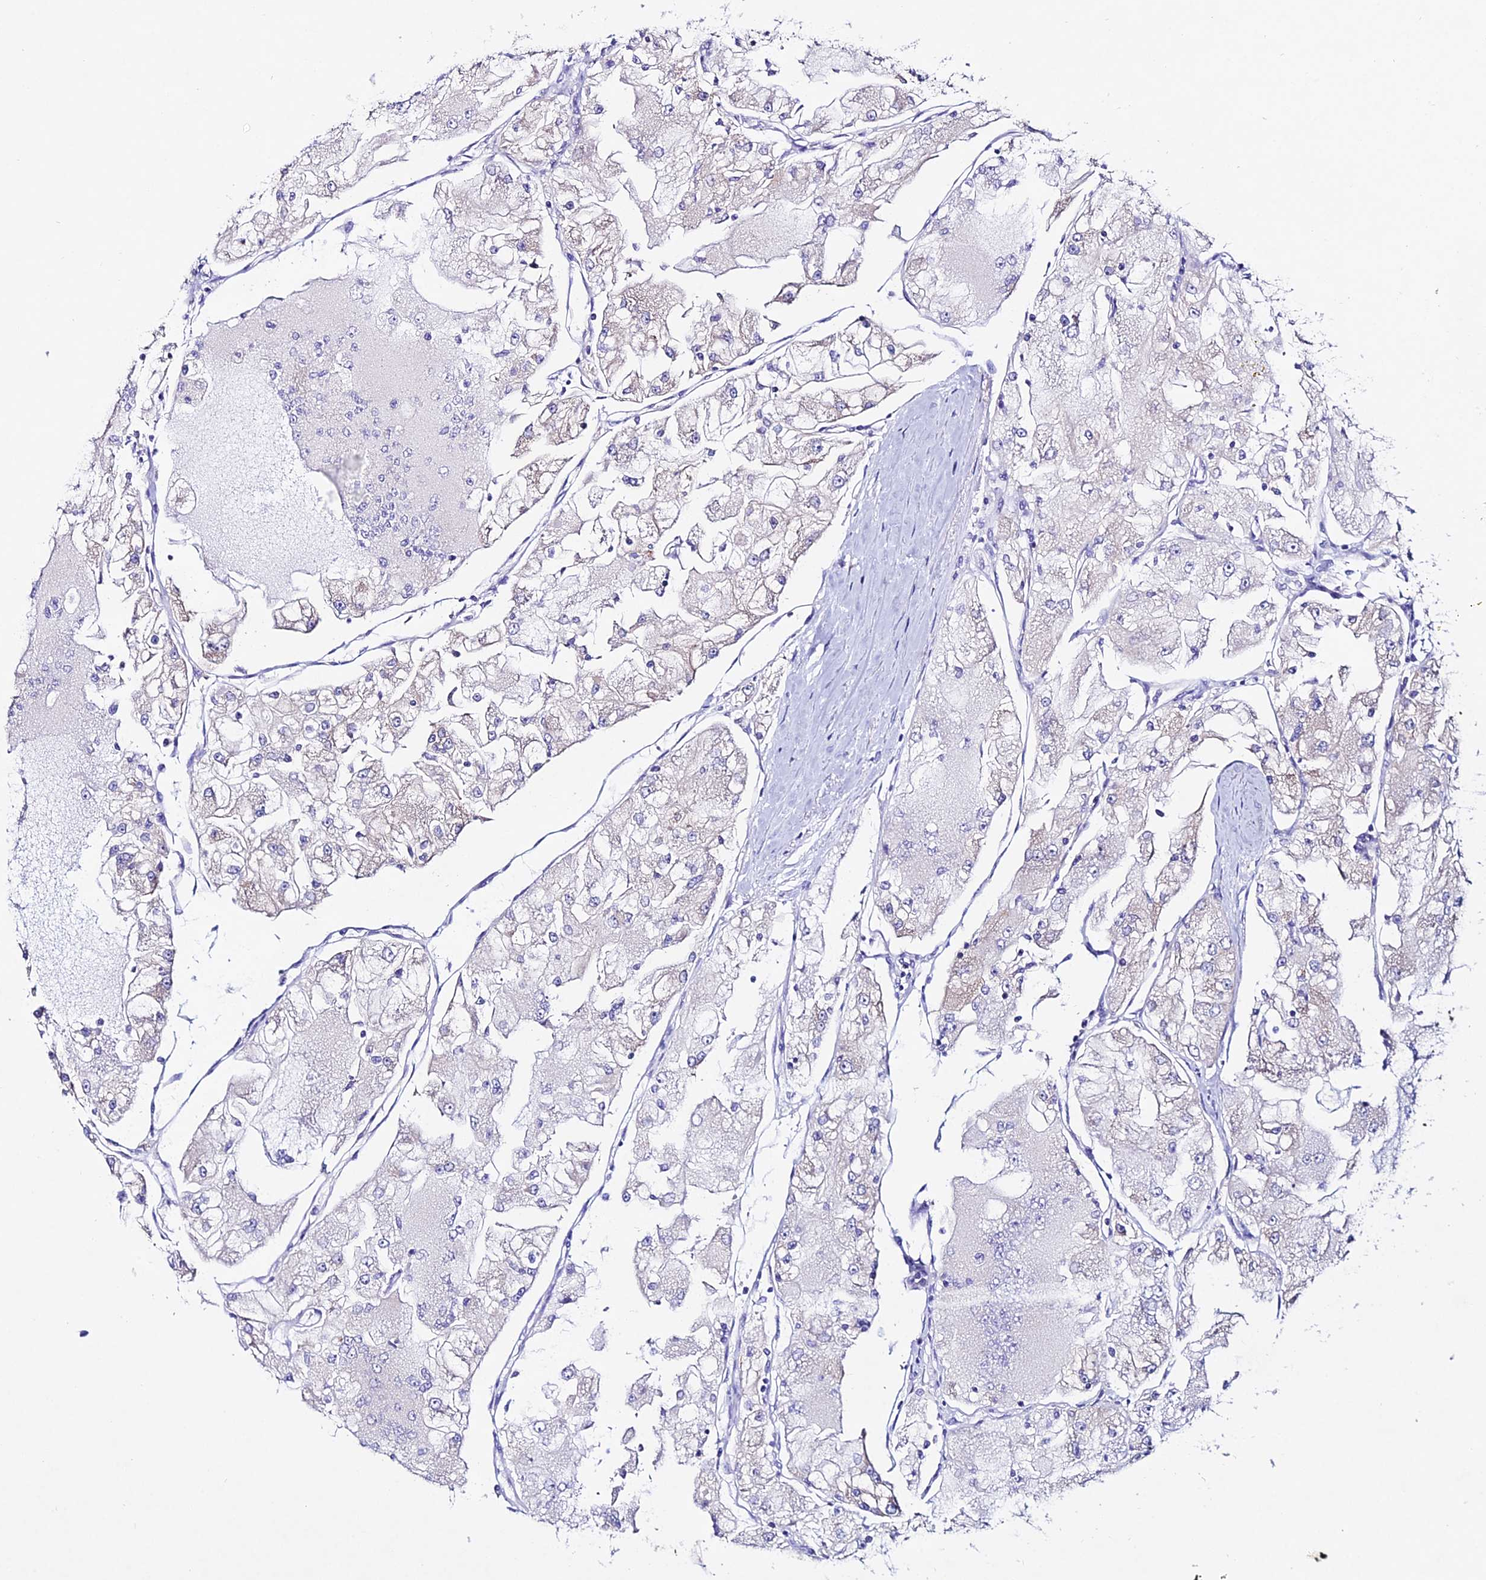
{"staining": {"intensity": "negative", "quantity": "none", "location": "none"}, "tissue": "renal cancer", "cell_type": "Tumor cells", "image_type": "cancer", "snomed": [{"axis": "morphology", "description": "Adenocarcinoma, NOS"}, {"axis": "topography", "description": "Kidney"}], "caption": "Histopathology image shows no protein staining in tumor cells of renal adenocarcinoma tissue.", "gene": "OR51Q1", "patient": {"sex": "female", "age": 72}}